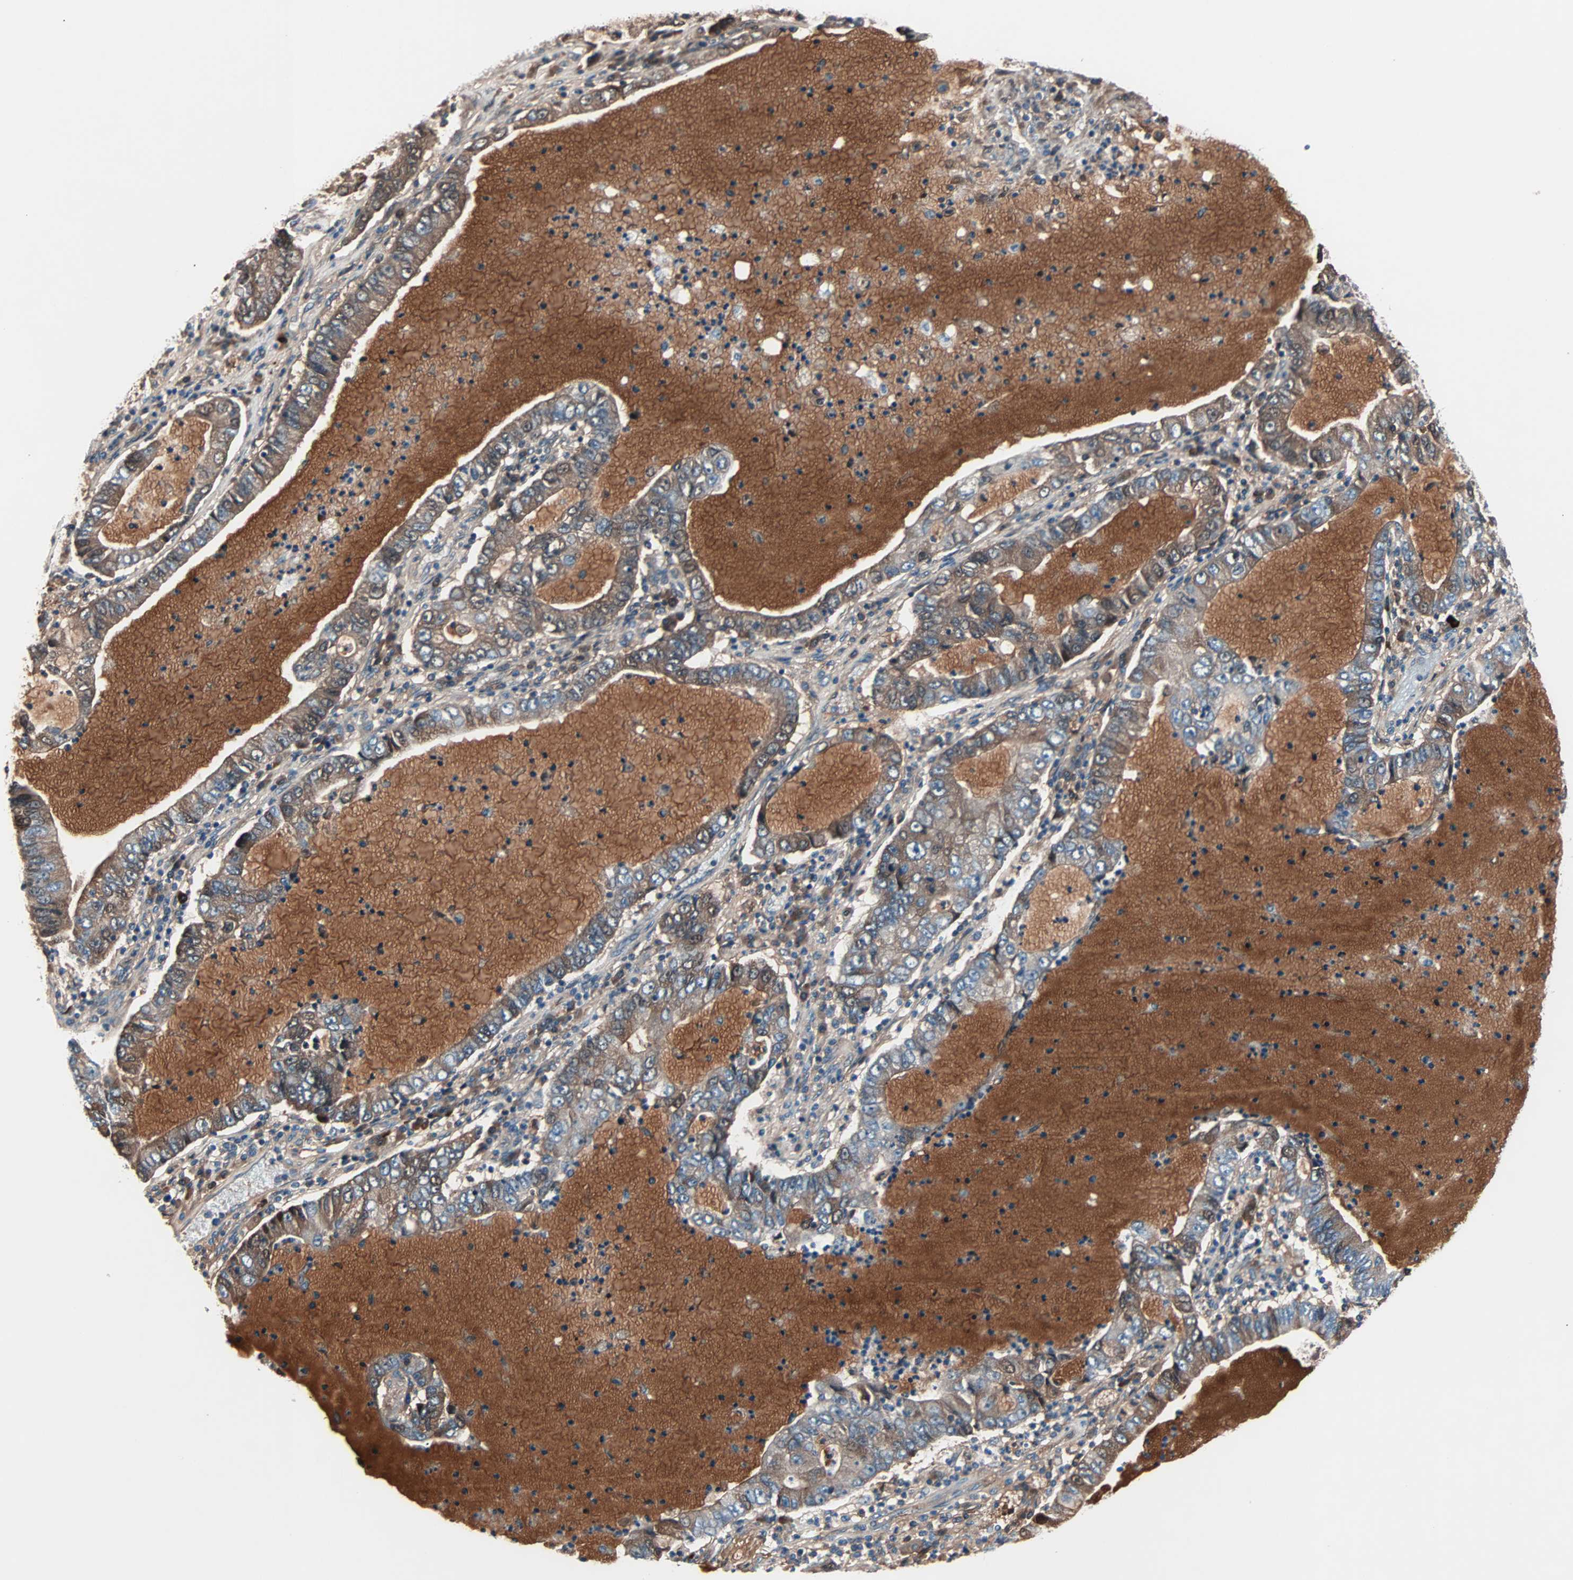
{"staining": {"intensity": "weak", "quantity": ">75%", "location": "cytoplasmic/membranous"}, "tissue": "lung cancer", "cell_type": "Tumor cells", "image_type": "cancer", "snomed": [{"axis": "morphology", "description": "Adenocarcinoma, NOS"}, {"axis": "topography", "description": "Lung"}], "caption": "There is low levels of weak cytoplasmic/membranous positivity in tumor cells of lung adenocarcinoma, as demonstrated by immunohistochemical staining (brown color).", "gene": "CAD", "patient": {"sex": "female", "age": 51}}